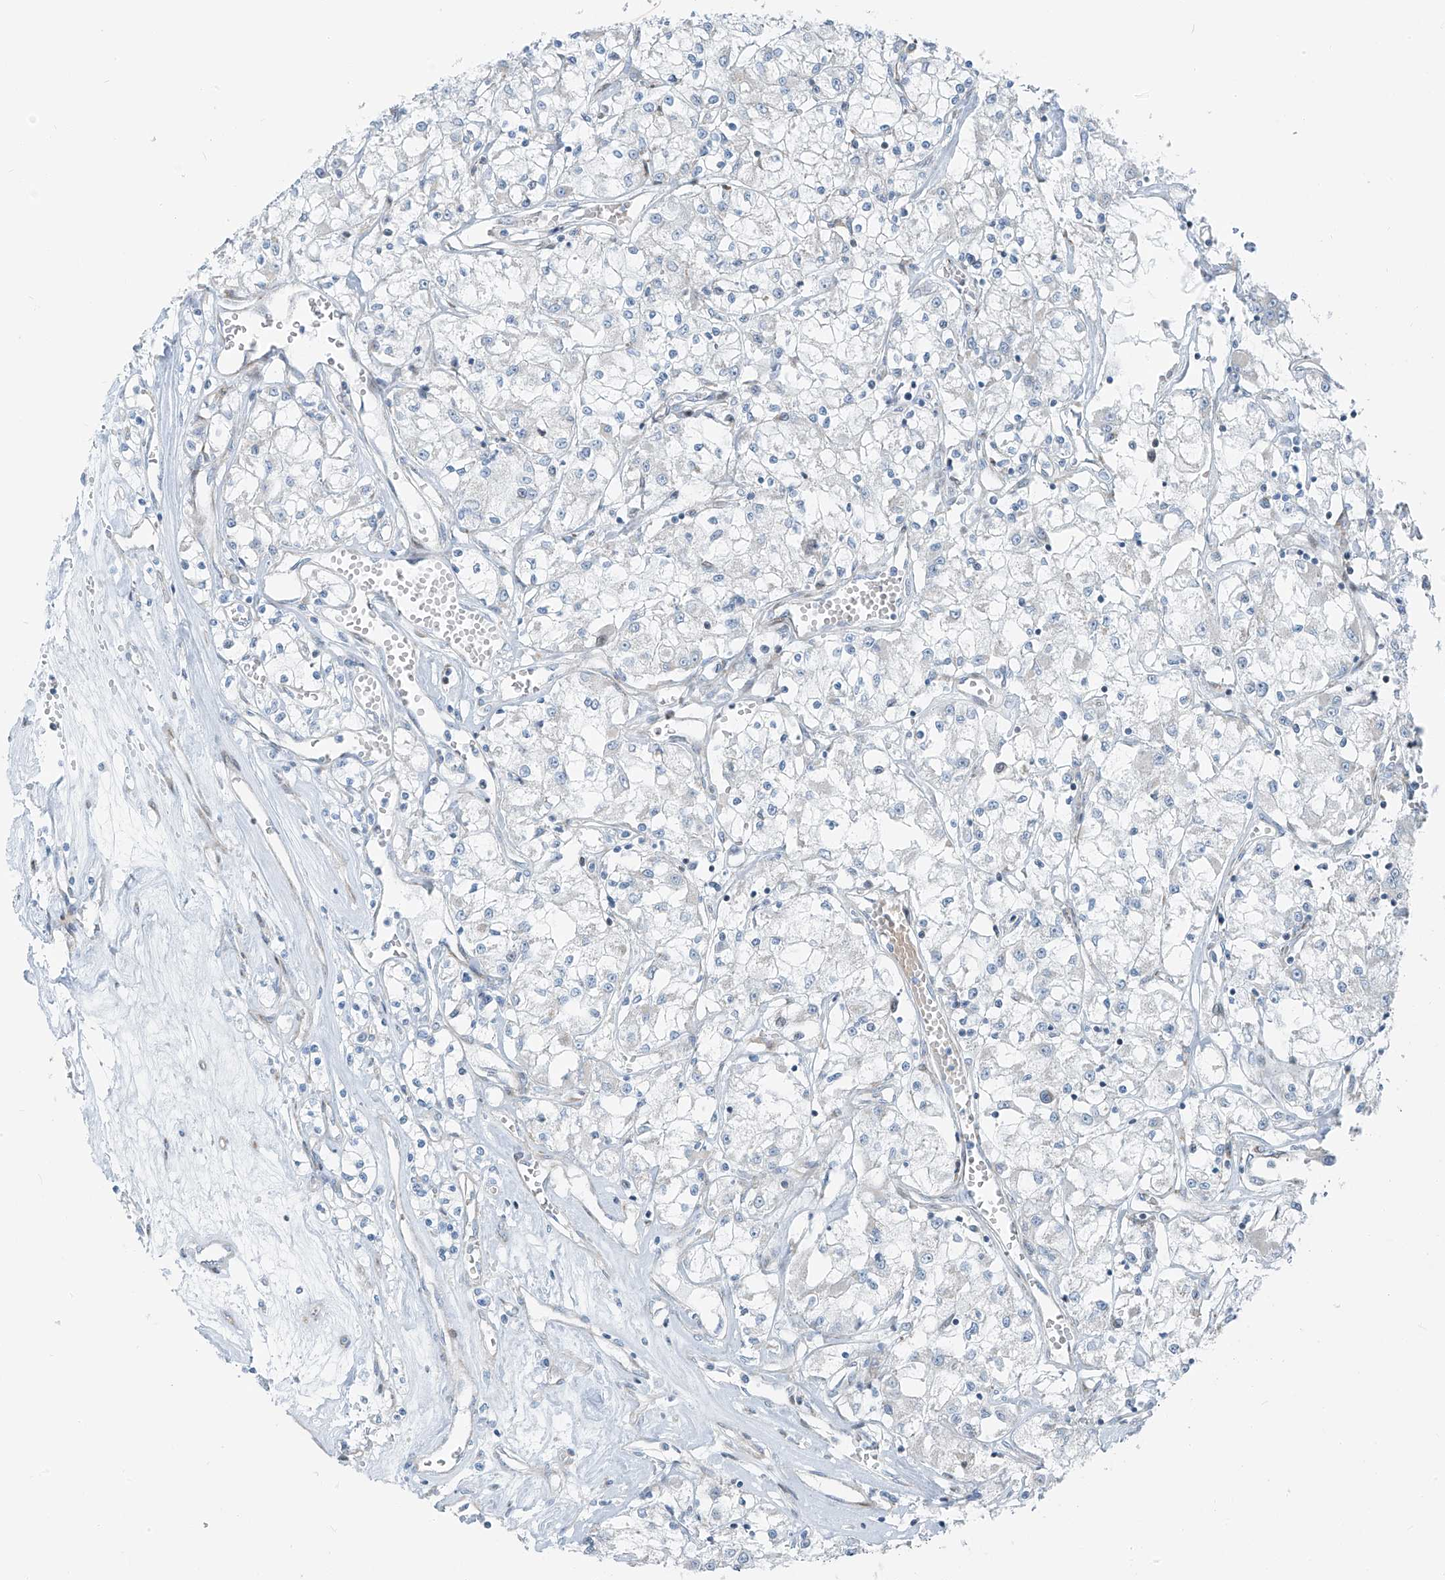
{"staining": {"intensity": "negative", "quantity": "none", "location": "none"}, "tissue": "renal cancer", "cell_type": "Tumor cells", "image_type": "cancer", "snomed": [{"axis": "morphology", "description": "Adenocarcinoma, NOS"}, {"axis": "topography", "description": "Kidney"}], "caption": "Histopathology image shows no significant protein staining in tumor cells of renal cancer (adenocarcinoma).", "gene": "HIC2", "patient": {"sex": "female", "age": 59}}